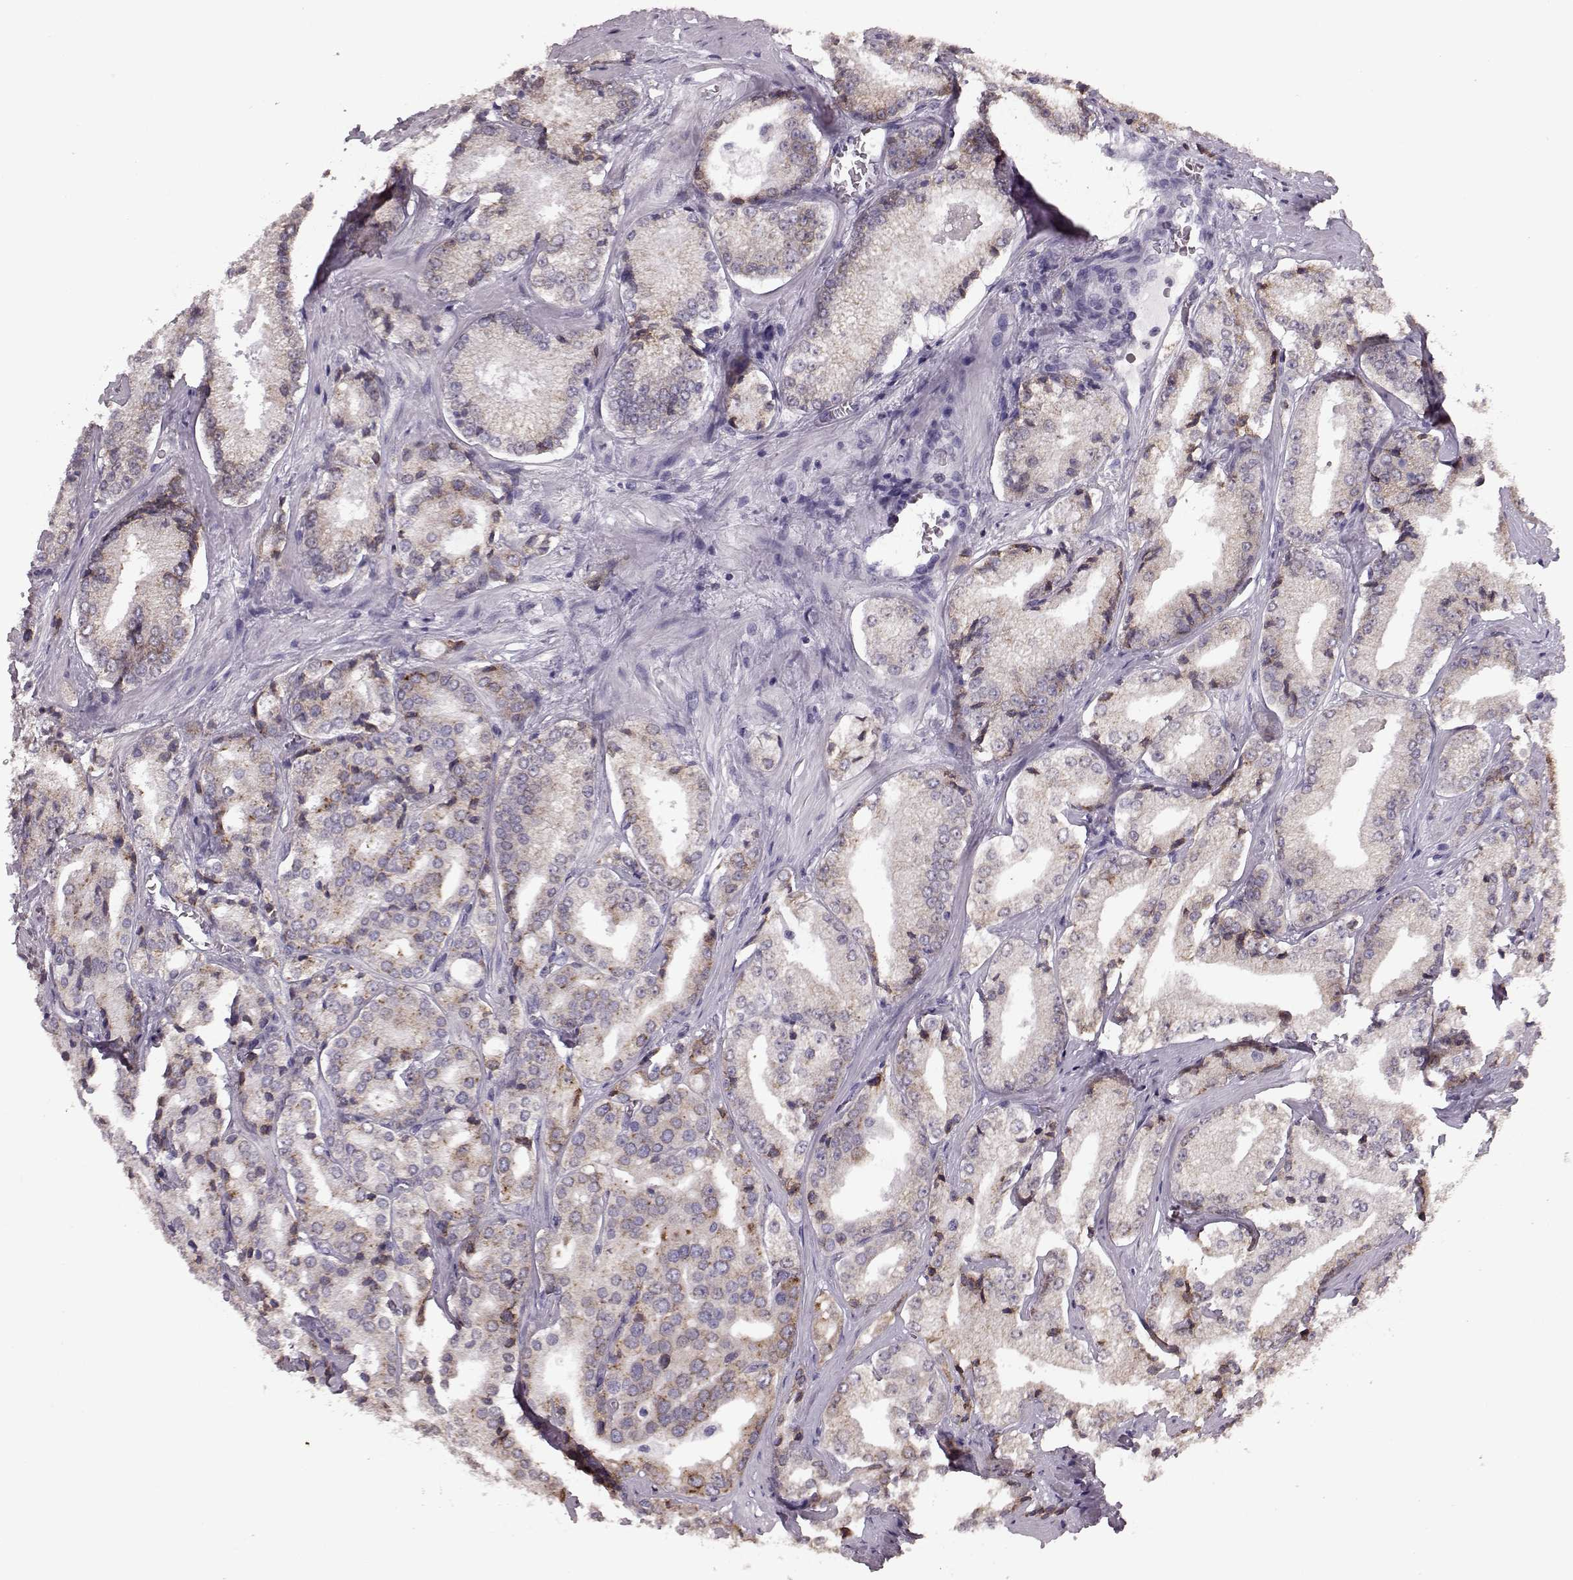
{"staining": {"intensity": "negative", "quantity": "none", "location": "none"}, "tissue": "prostate cancer", "cell_type": "Tumor cells", "image_type": "cancer", "snomed": [{"axis": "morphology", "description": "Adenocarcinoma, Low grade"}, {"axis": "topography", "description": "Prostate"}], "caption": "A high-resolution image shows IHC staining of prostate cancer (low-grade adenocarcinoma), which shows no significant staining in tumor cells.", "gene": "ELOVL5", "patient": {"sex": "male", "age": 56}}